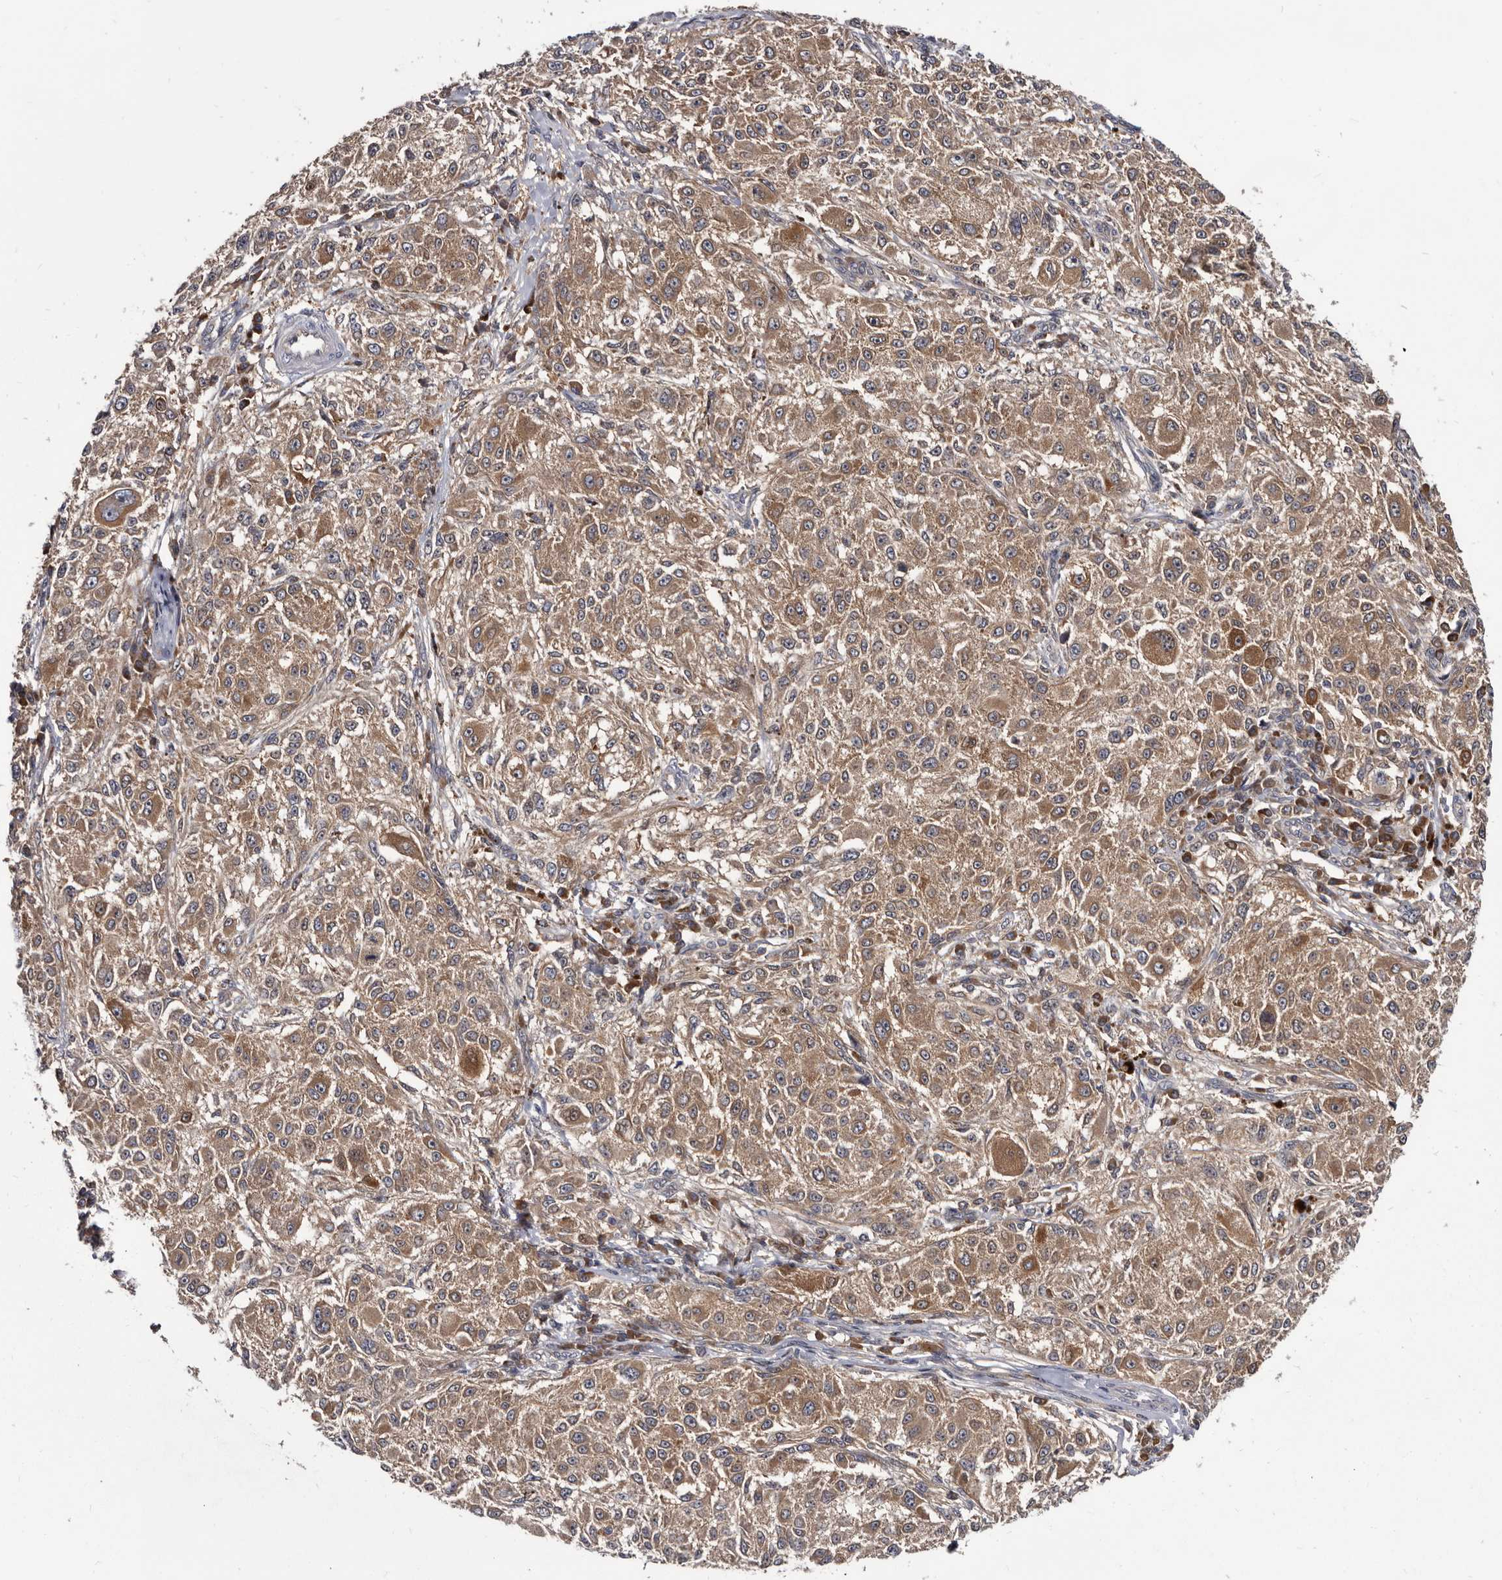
{"staining": {"intensity": "moderate", "quantity": ">75%", "location": "cytoplasmic/membranous"}, "tissue": "melanoma", "cell_type": "Tumor cells", "image_type": "cancer", "snomed": [{"axis": "morphology", "description": "Necrosis, NOS"}, {"axis": "morphology", "description": "Malignant melanoma, NOS"}, {"axis": "topography", "description": "Skin"}], "caption": "This is an image of immunohistochemistry (IHC) staining of malignant melanoma, which shows moderate expression in the cytoplasmic/membranous of tumor cells.", "gene": "ABCF2", "patient": {"sex": "female", "age": 87}}